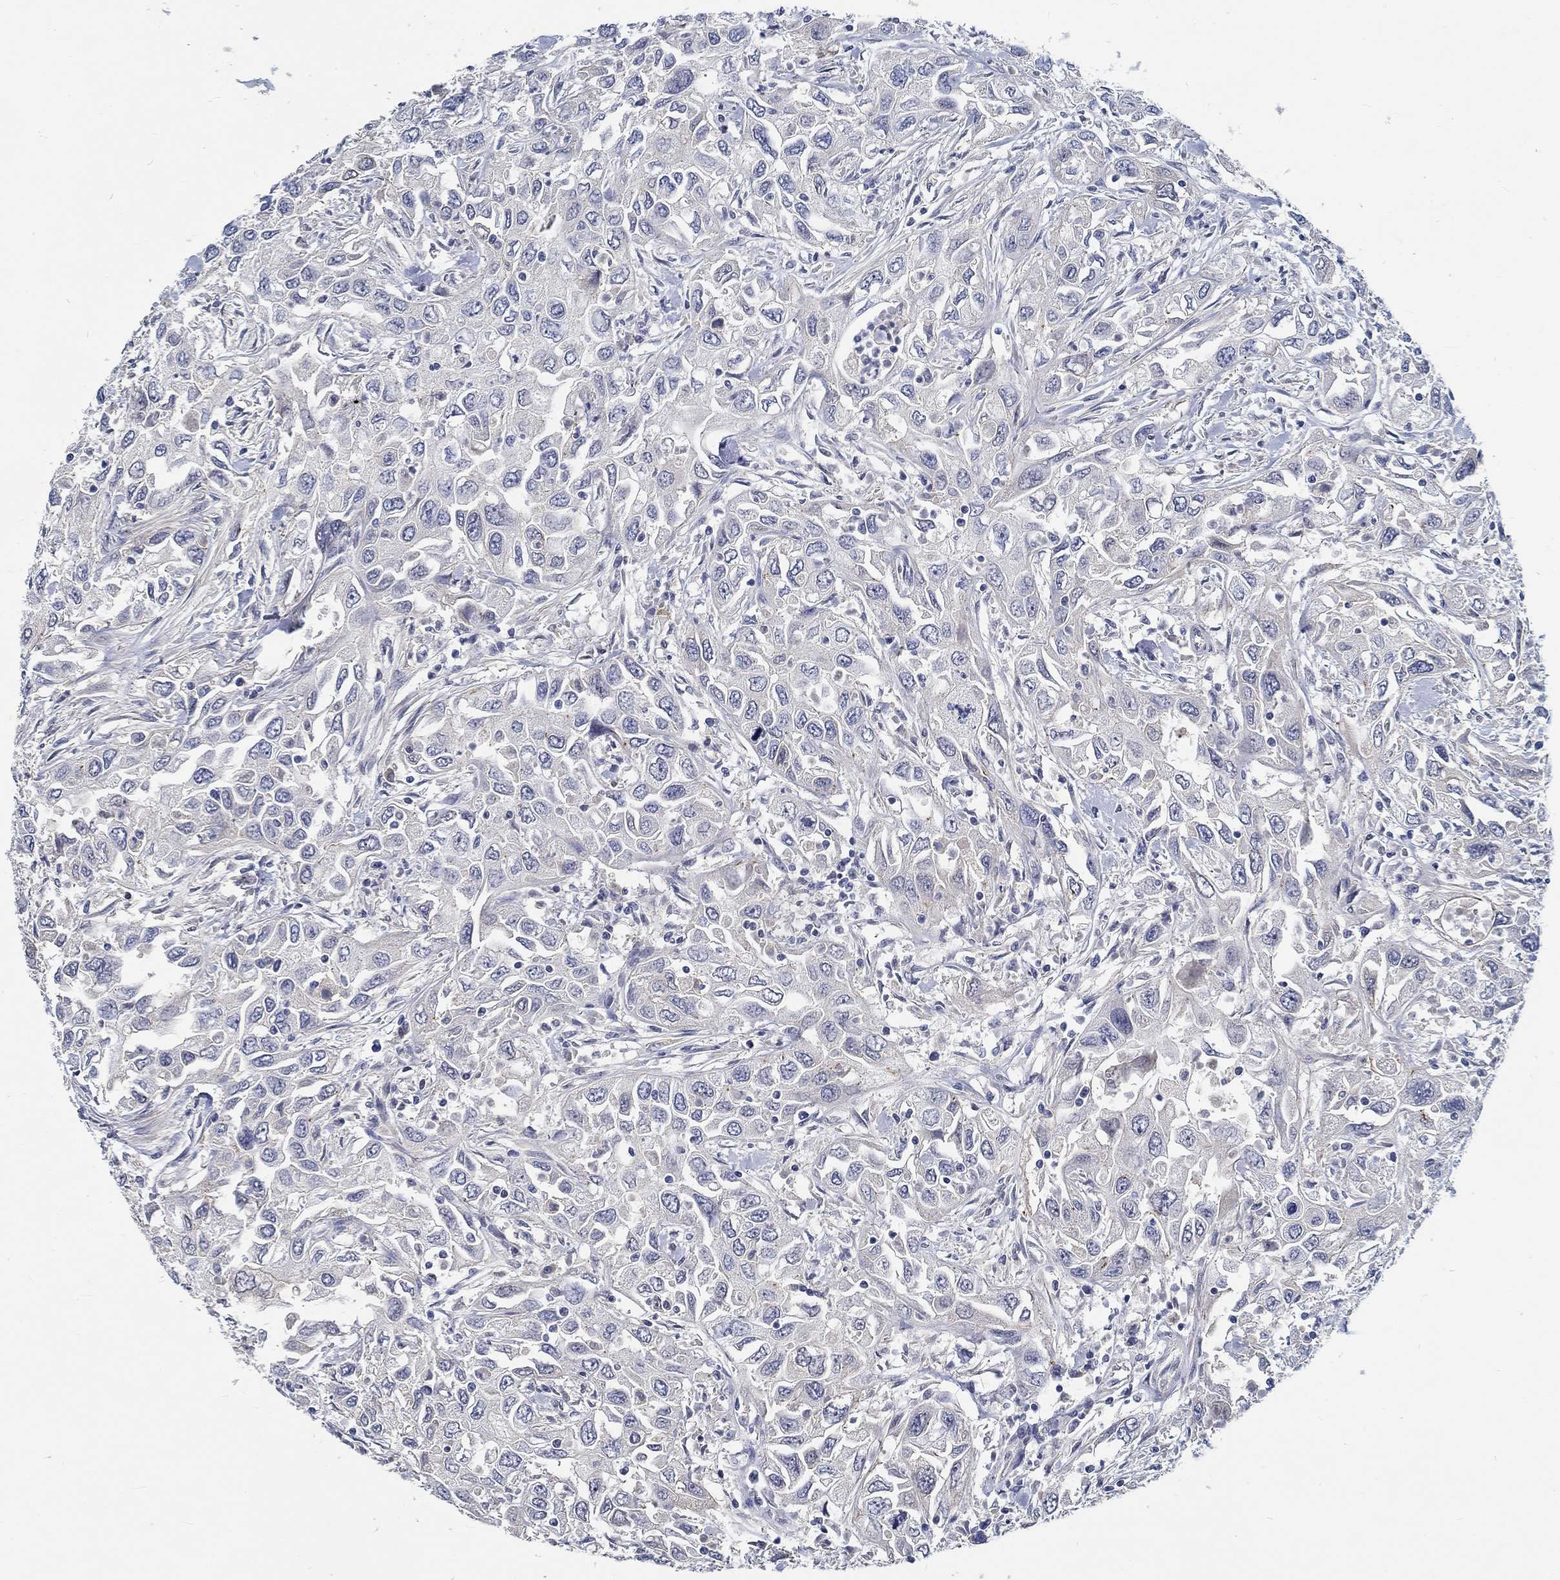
{"staining": {"intensity": "negative", "quantity": "none", "location": "none"}, "tissue": "urothelial cancer", "cell_type": "Tumor cells", "image_type": "cancer", "snomed": [{"axis": "morphology", "description": "Urothelial carcinoma, High grade"}, {"axis": "topography", "description": "Urinary bladder"}], "caption": "Immunohistochemistry (IHC) image of neoplastic tissue: human urothelial carcinoma (high-grade) stained with DAB (3,3'-diaminobenzidine) displays no significant protein expression in tumor cells.", "gene": "MYBPC1", "patient": {"sex": "male", "age": 76}}